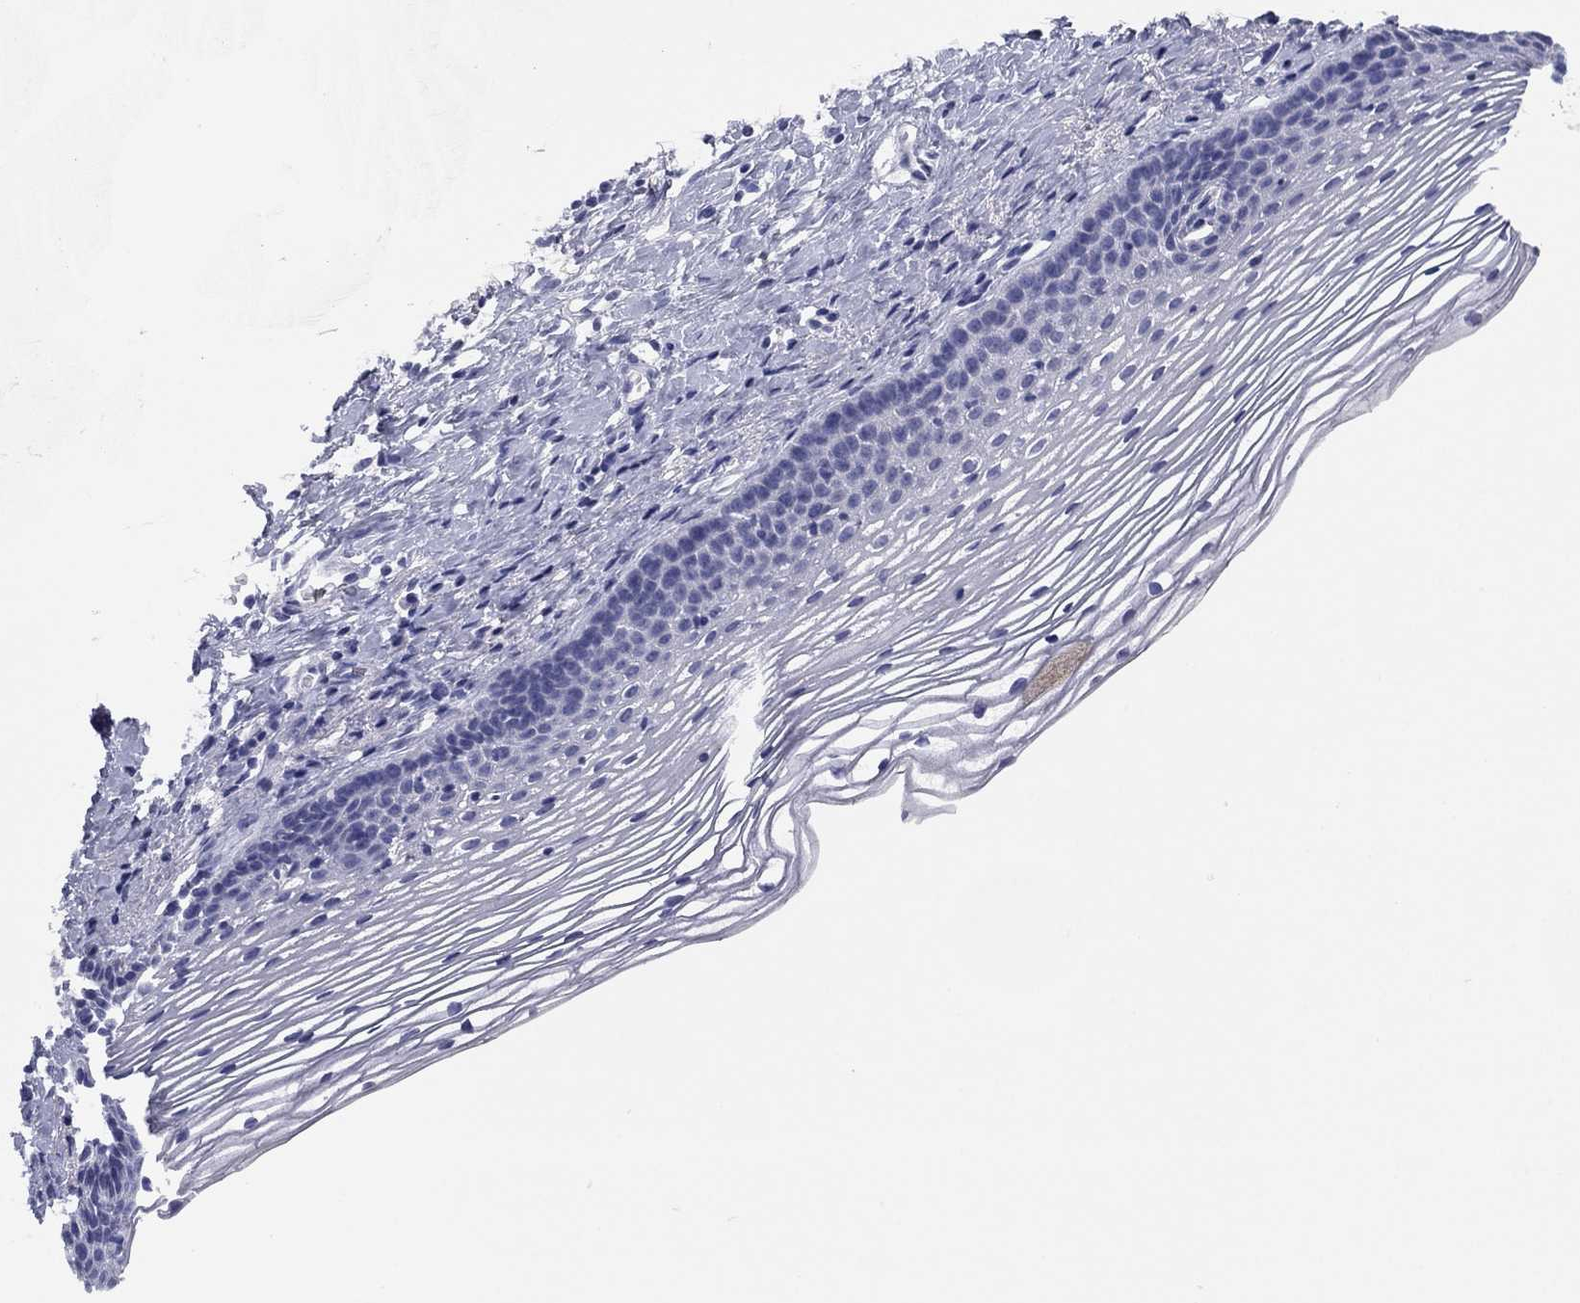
{"staining": {"intensity": "negative", "quantity": "none", "location": "none"}, "tissue": "cervix", "cell_type": "Squamous epithelial cells", "image_type": "normal", "snomed": [{"axis": "morphology", "description": "Normal tissue, NOS"}, {"axis": "topography", "description": "Cervix"}], "caption": "High power microscopy histopathology image of an IHC micrograph of normal cervix, revealing no significant positivity in squamous epithelial cells.", "gene": "KCNH1", "patient": {"sex": "female", "age": 39}}